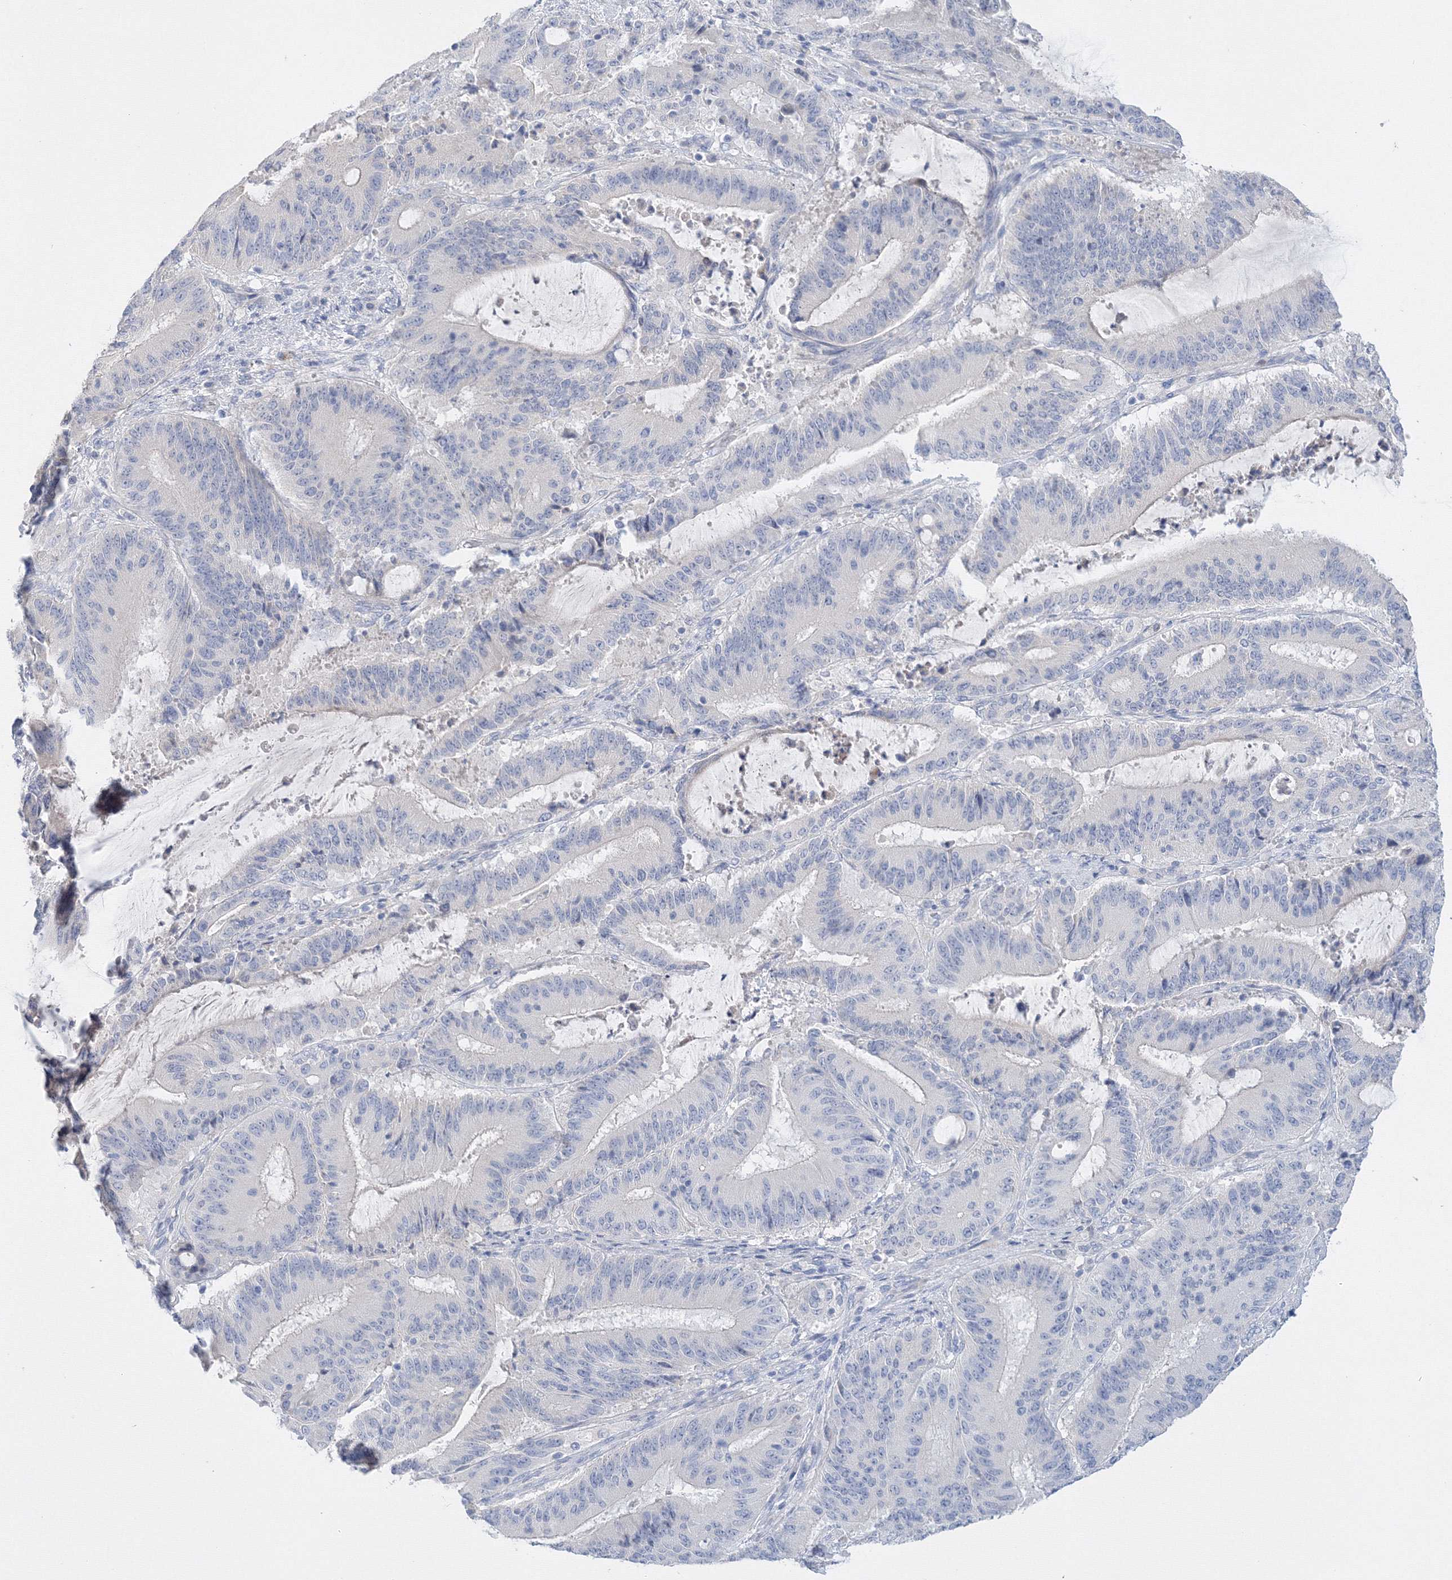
{"staining": {"intensity": "negative", "quantity": "none", "location": "none"}, "tissue": "liver cancer", "cell_type": "Tumor cells", "image_type": "cancer", "snomed": [{"axis": "morphology", "description": "Normal tissue, NOS"}, {"axis": "morphology", "description": "Cholangiocarcinoma"}, {"axis": "topography", "description": "Liver"}, {"axis": "topography", "description": "Peripheral nerve tissue"}], "caption": "IHC histopathology image of neoplastic tissue: cholangiocarcinoma (liver) stained with DAB demonstrates no significant protein staining in tumor cells.", "gene": "AASDH", "patient": {"sex": "female", "age": 73}}